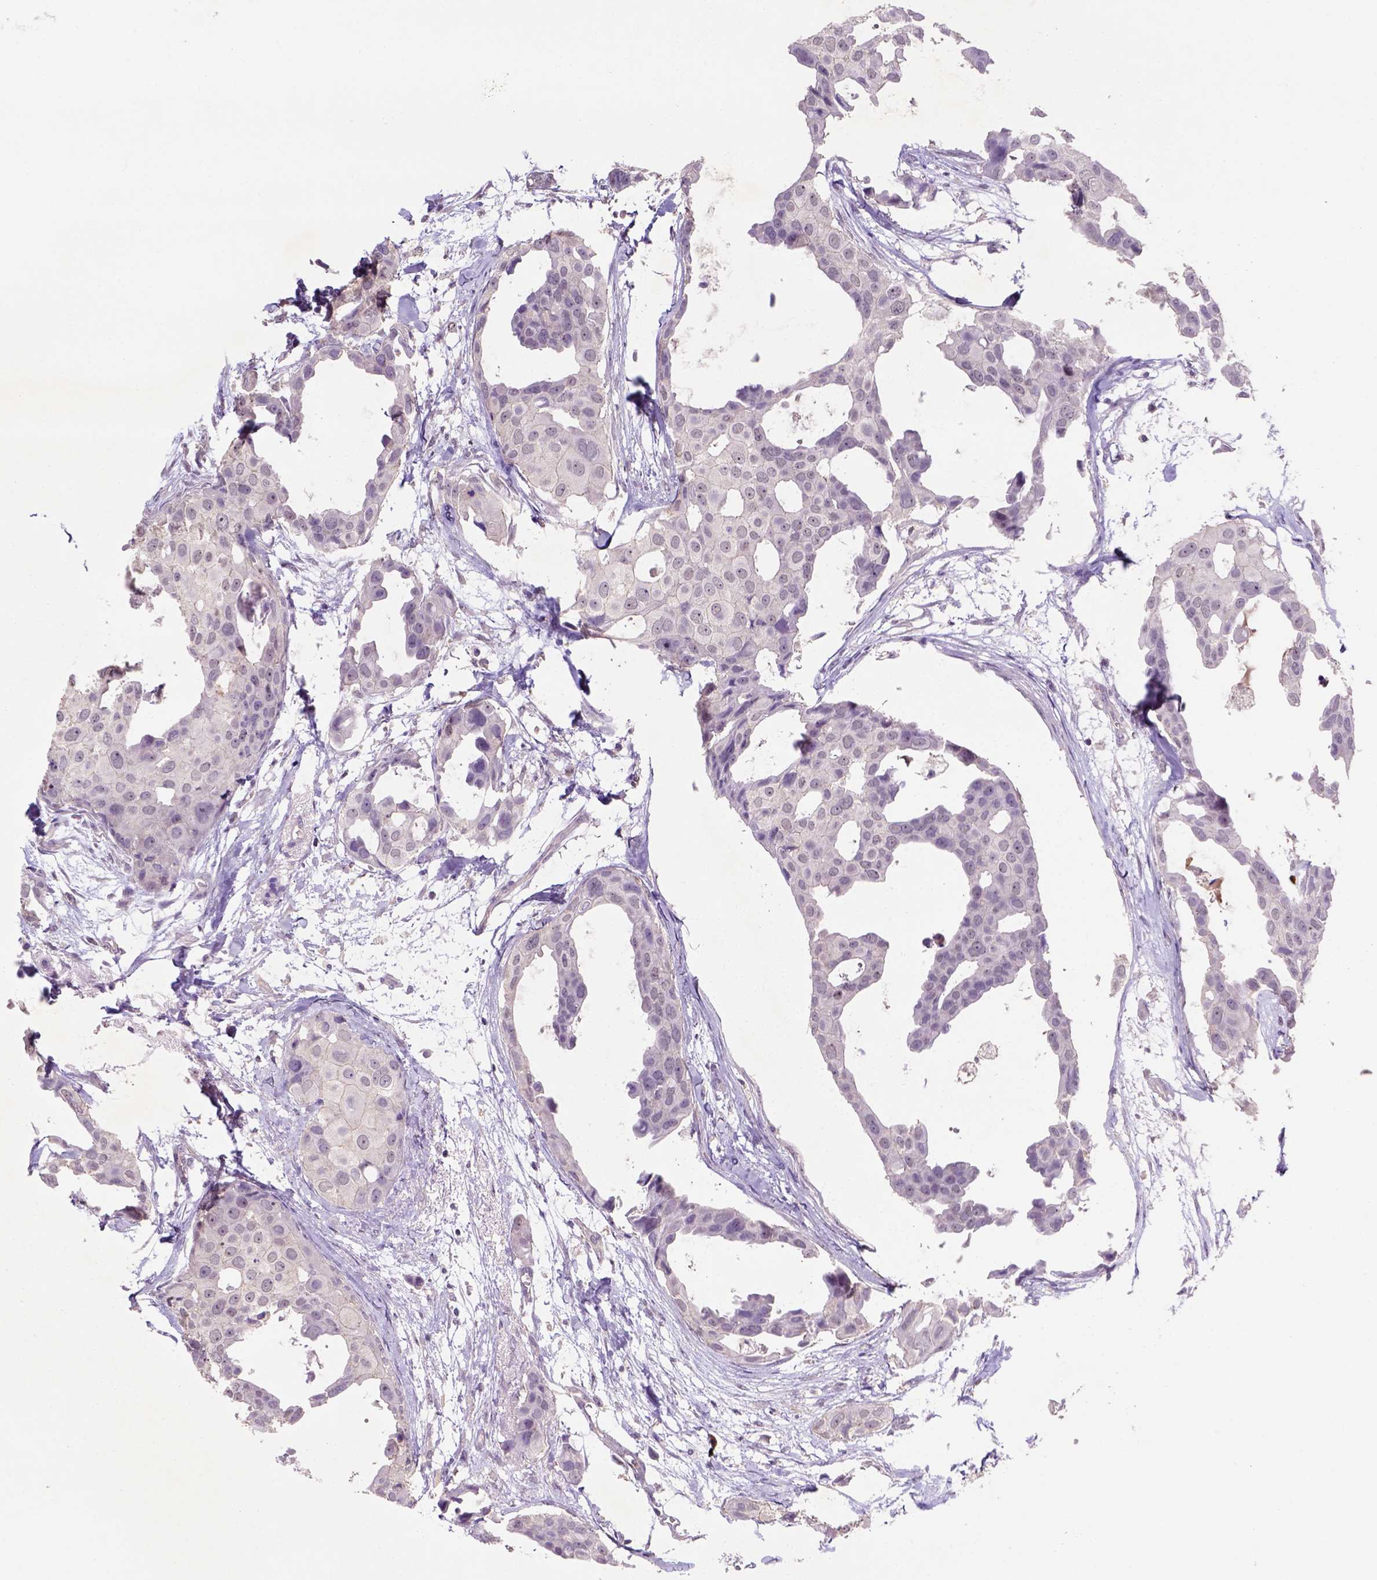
{"staining": {"intensity": "weak", "quantity": ">75%", "location": "cytoplasmic/membranous,nuclear"}, "tissue": "breast cancer", "cell_type": "Tumor cells", "image_type": "cancer", "snomed": [{"axis": "morphology", "description": "Duct carcinoma"}, {"axis": "topography", "description": "Breast"}], "caption": "Approximately >75% of tumor cells in breast cancer (invasive ductal carcinoma) display weak cytoplasmic/membranous and nuclear protein positivity as visualized by brown immunohistochemical staining.", "gene": "SCML4", "patient": {"sex": "female", "age": 38}}